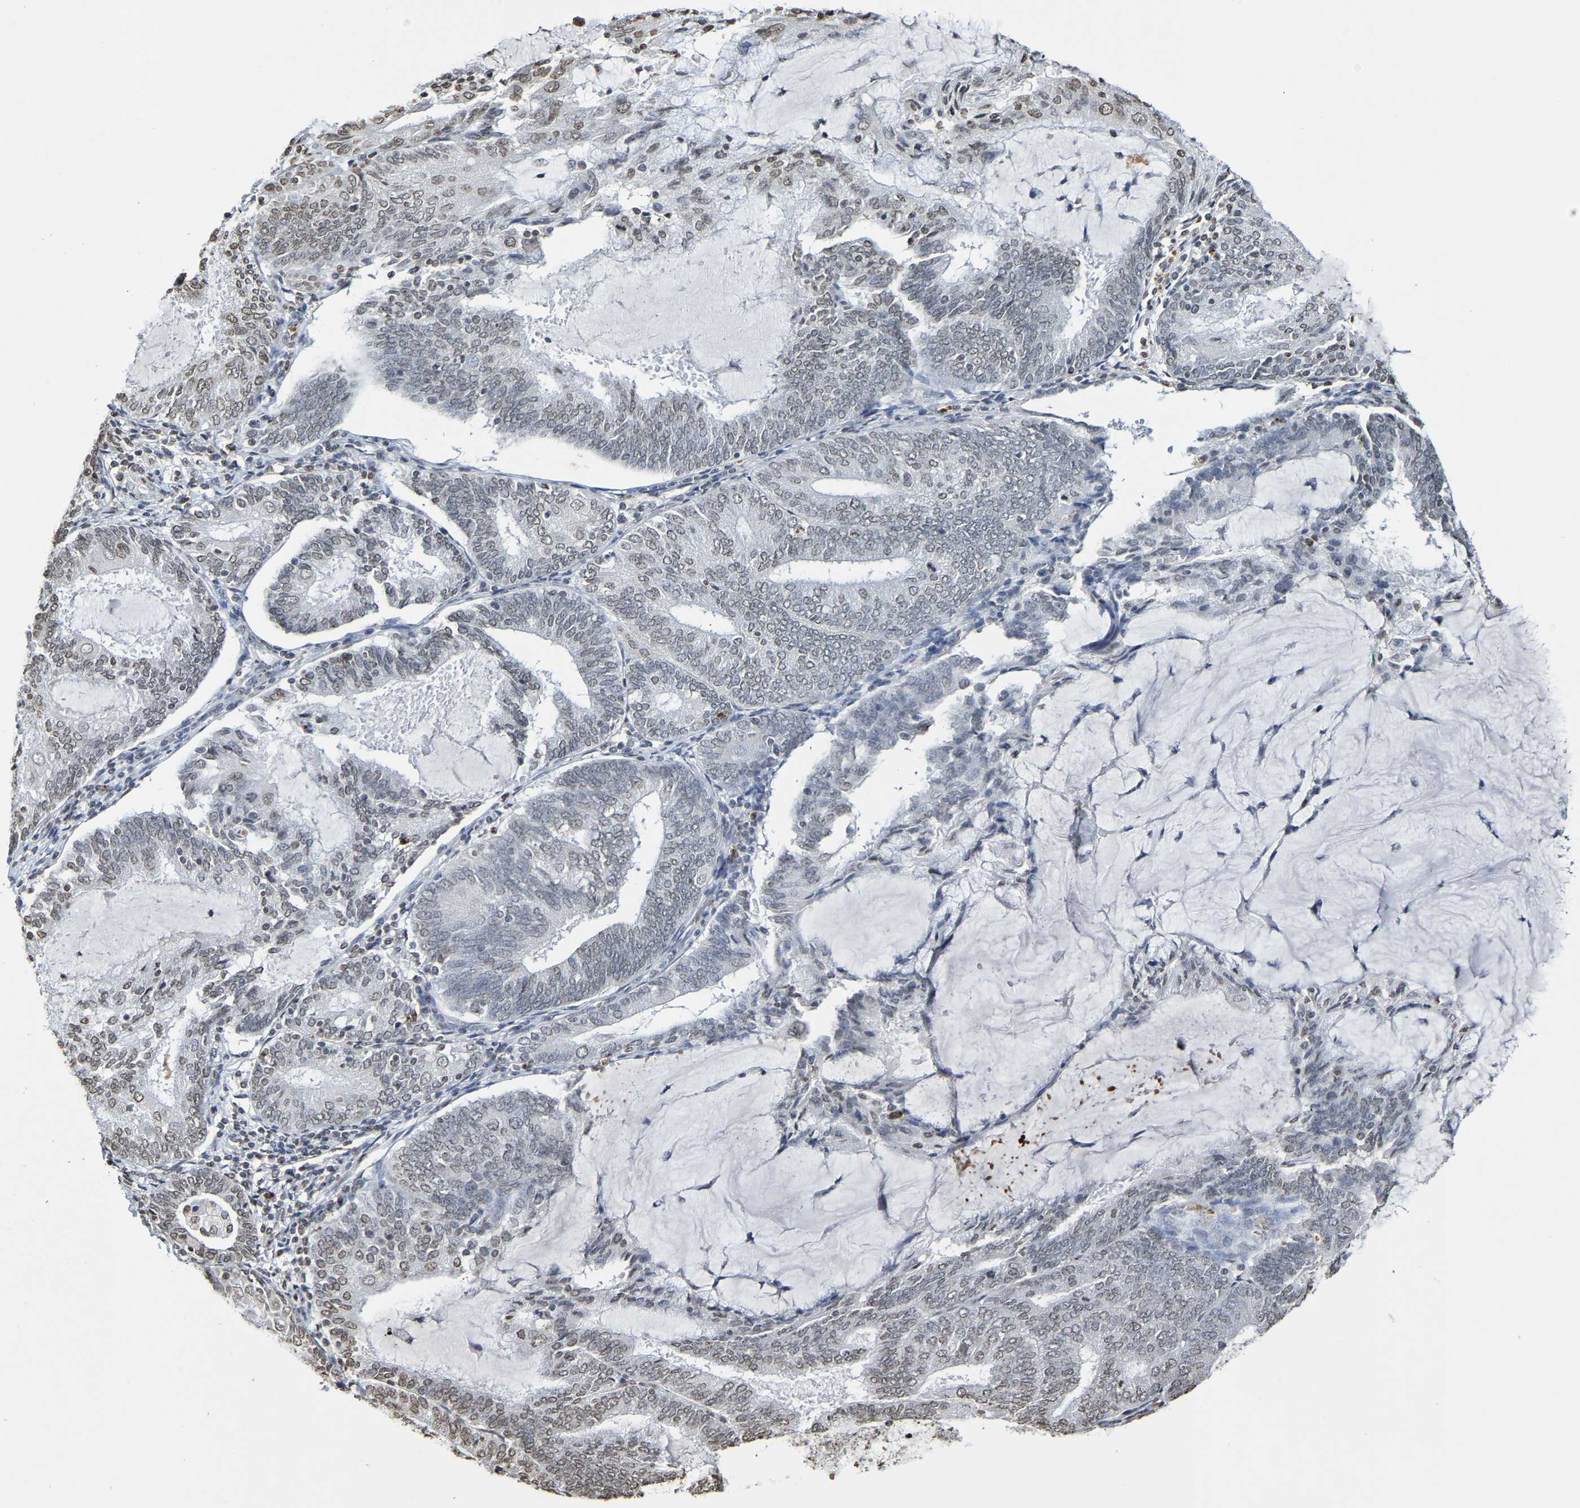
{"staining": {"intensity": "weak", "quantity": "<25%", "location": "nuclear"}, "tissue": "endometrial cancer", "cell_type": "Tumor cells", "image_type": "cancer", "snomed": [{"axis": "morphology", "description": "Adenocarcinoma, NOS"}, {"axis": "topography", "description": "Endometrium"}], "caption": "Micrograph shows no protein expression in tumor cells of endometrial adenocarcinoma tissue.", "gene": "ATF4", "patient": {"sex": "female", "age": 81}}